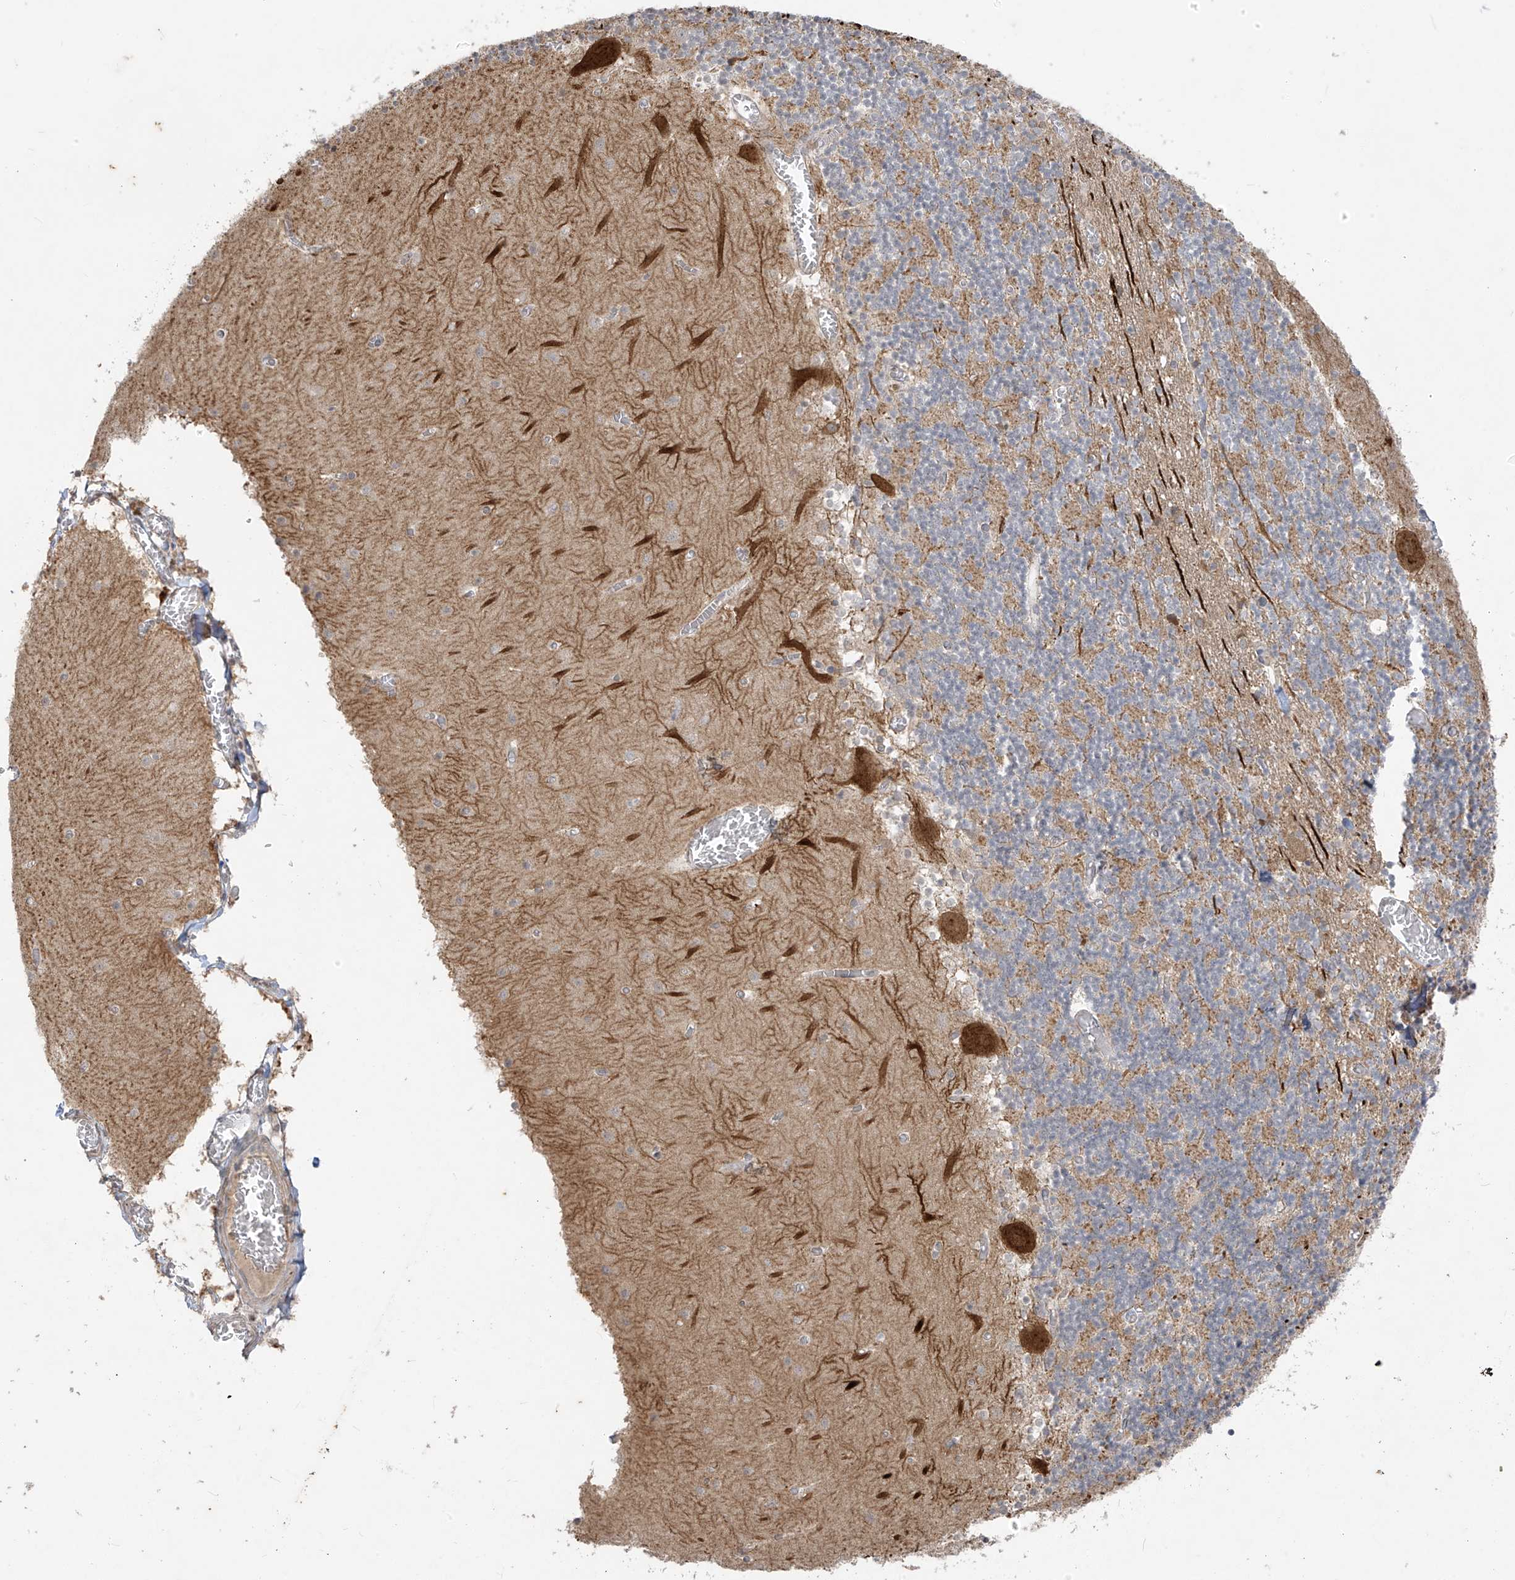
{"staining": {"intensity": "moderate", "quantity": "25%-75%", "location": "cytoplasmic/membranous"}, "tissue": "cerebellum", "cell_type": "Cells in granular layer", "image_type": "normal", "snomed": [{"axis": "morphology", "description": "Normal tissue, NOS"}, {"axis": "topography", "description": "Cerebellum"}], "caption": "The photomicrograph reveals staining of unremarkable cerebellum, revealing moderate cytoplasmic/membranous protein staining (brown color) within cells in granular layer. (DAB (3,3'-diaminobenzidine) = brown stain, brightfield microscopy at high magnification).", "gene": "DGKQ", "patient": {"sex": "female", "age": 28}}